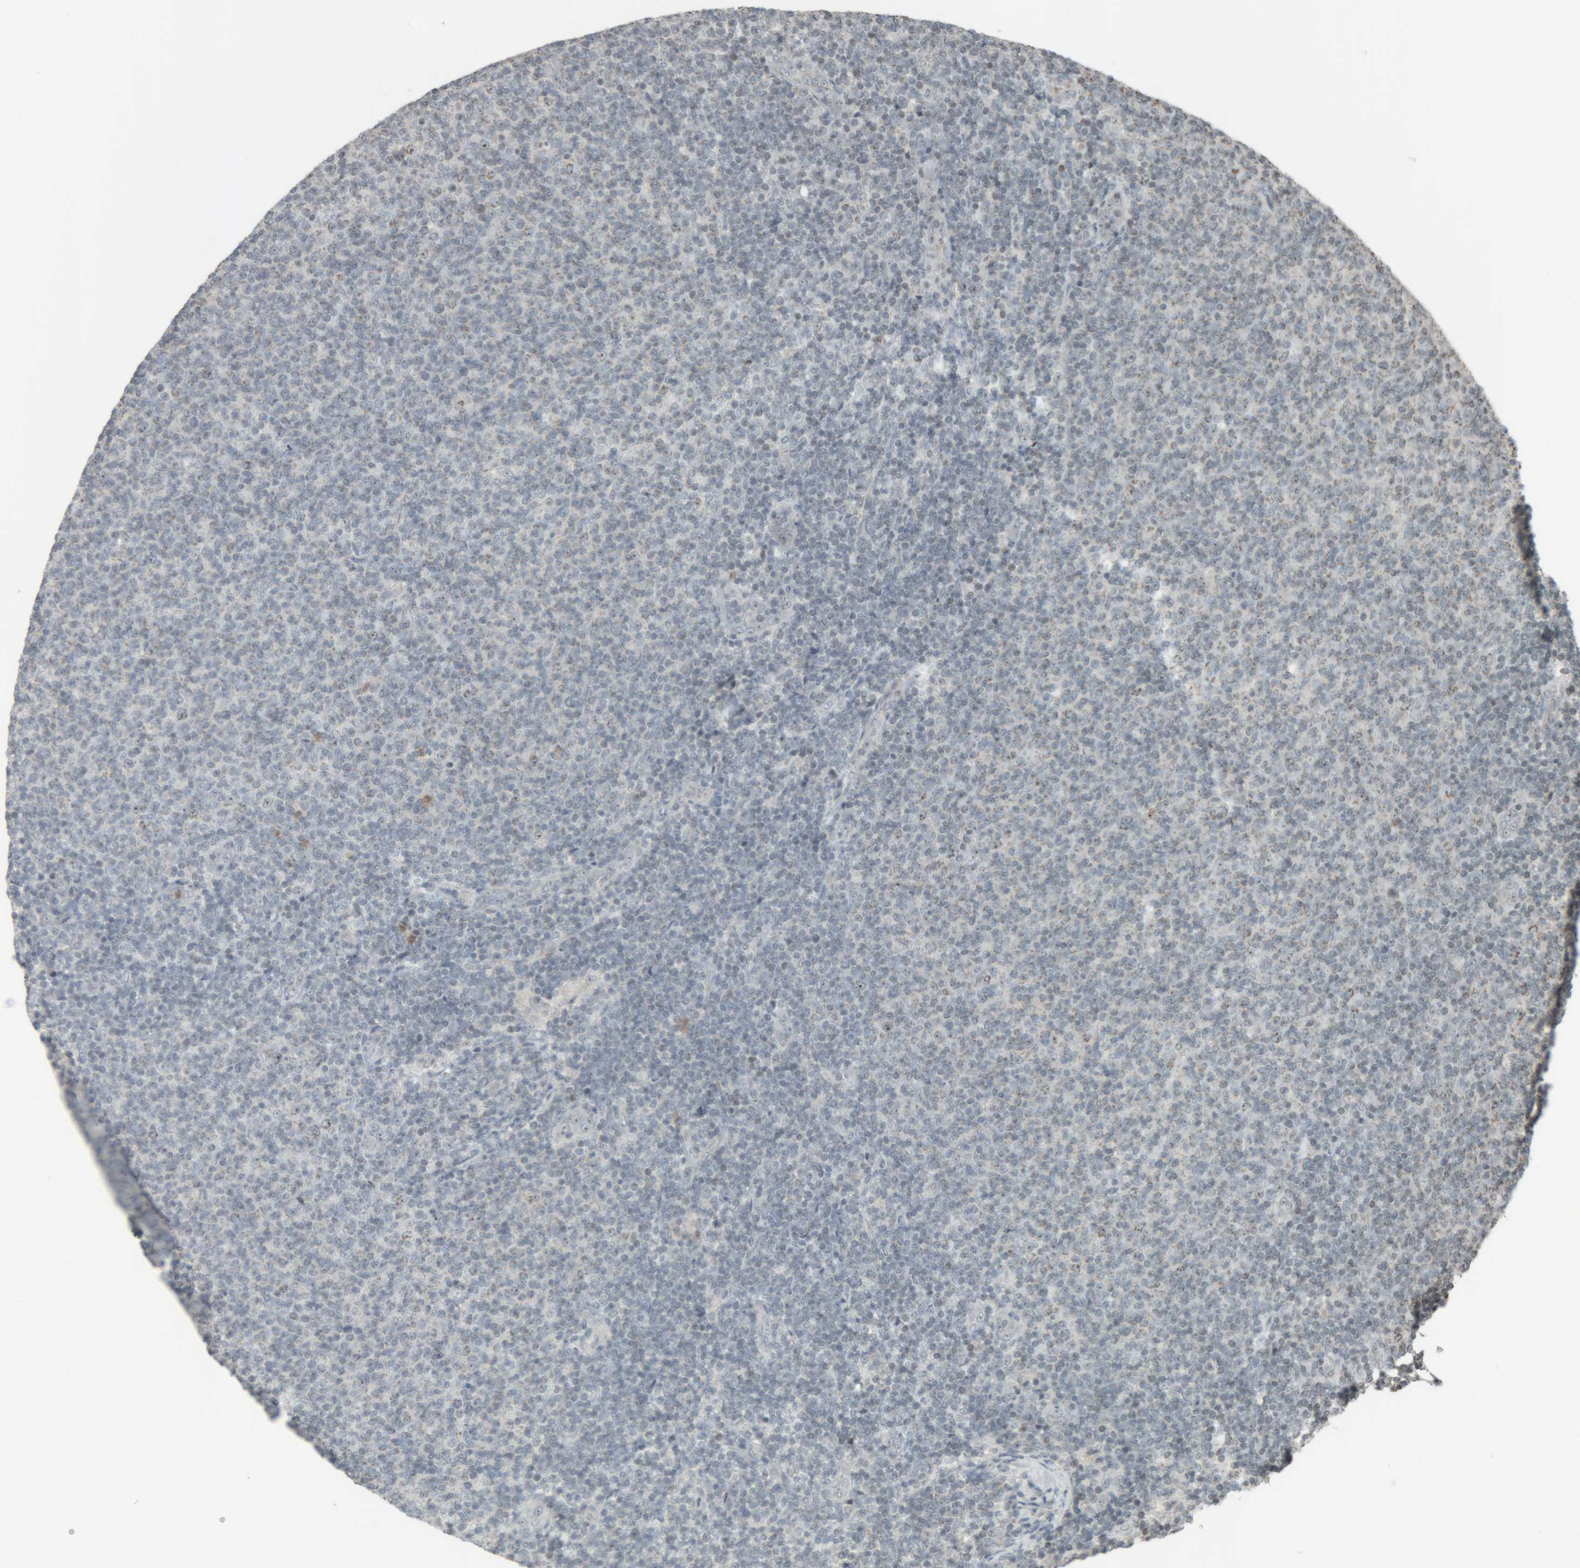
{"staining": {"intensity": "negative", "quantity": "none", "location": "none"}, "tissue": "lymphoma", "cell_type": "Tumor cells", "image_type": "cancer", "snomed": [{"axis": "morphology", "description": "Malignant lymphoma, non-Hodgkin's type, Low grade"}, {"axis": "topography", "description": "Lymph node"}], "caption": "Tumor cells show no significant protein positivity in lymphoma.", "gene": "RPF1", "patient": {"sex": "male", "age": 66}}